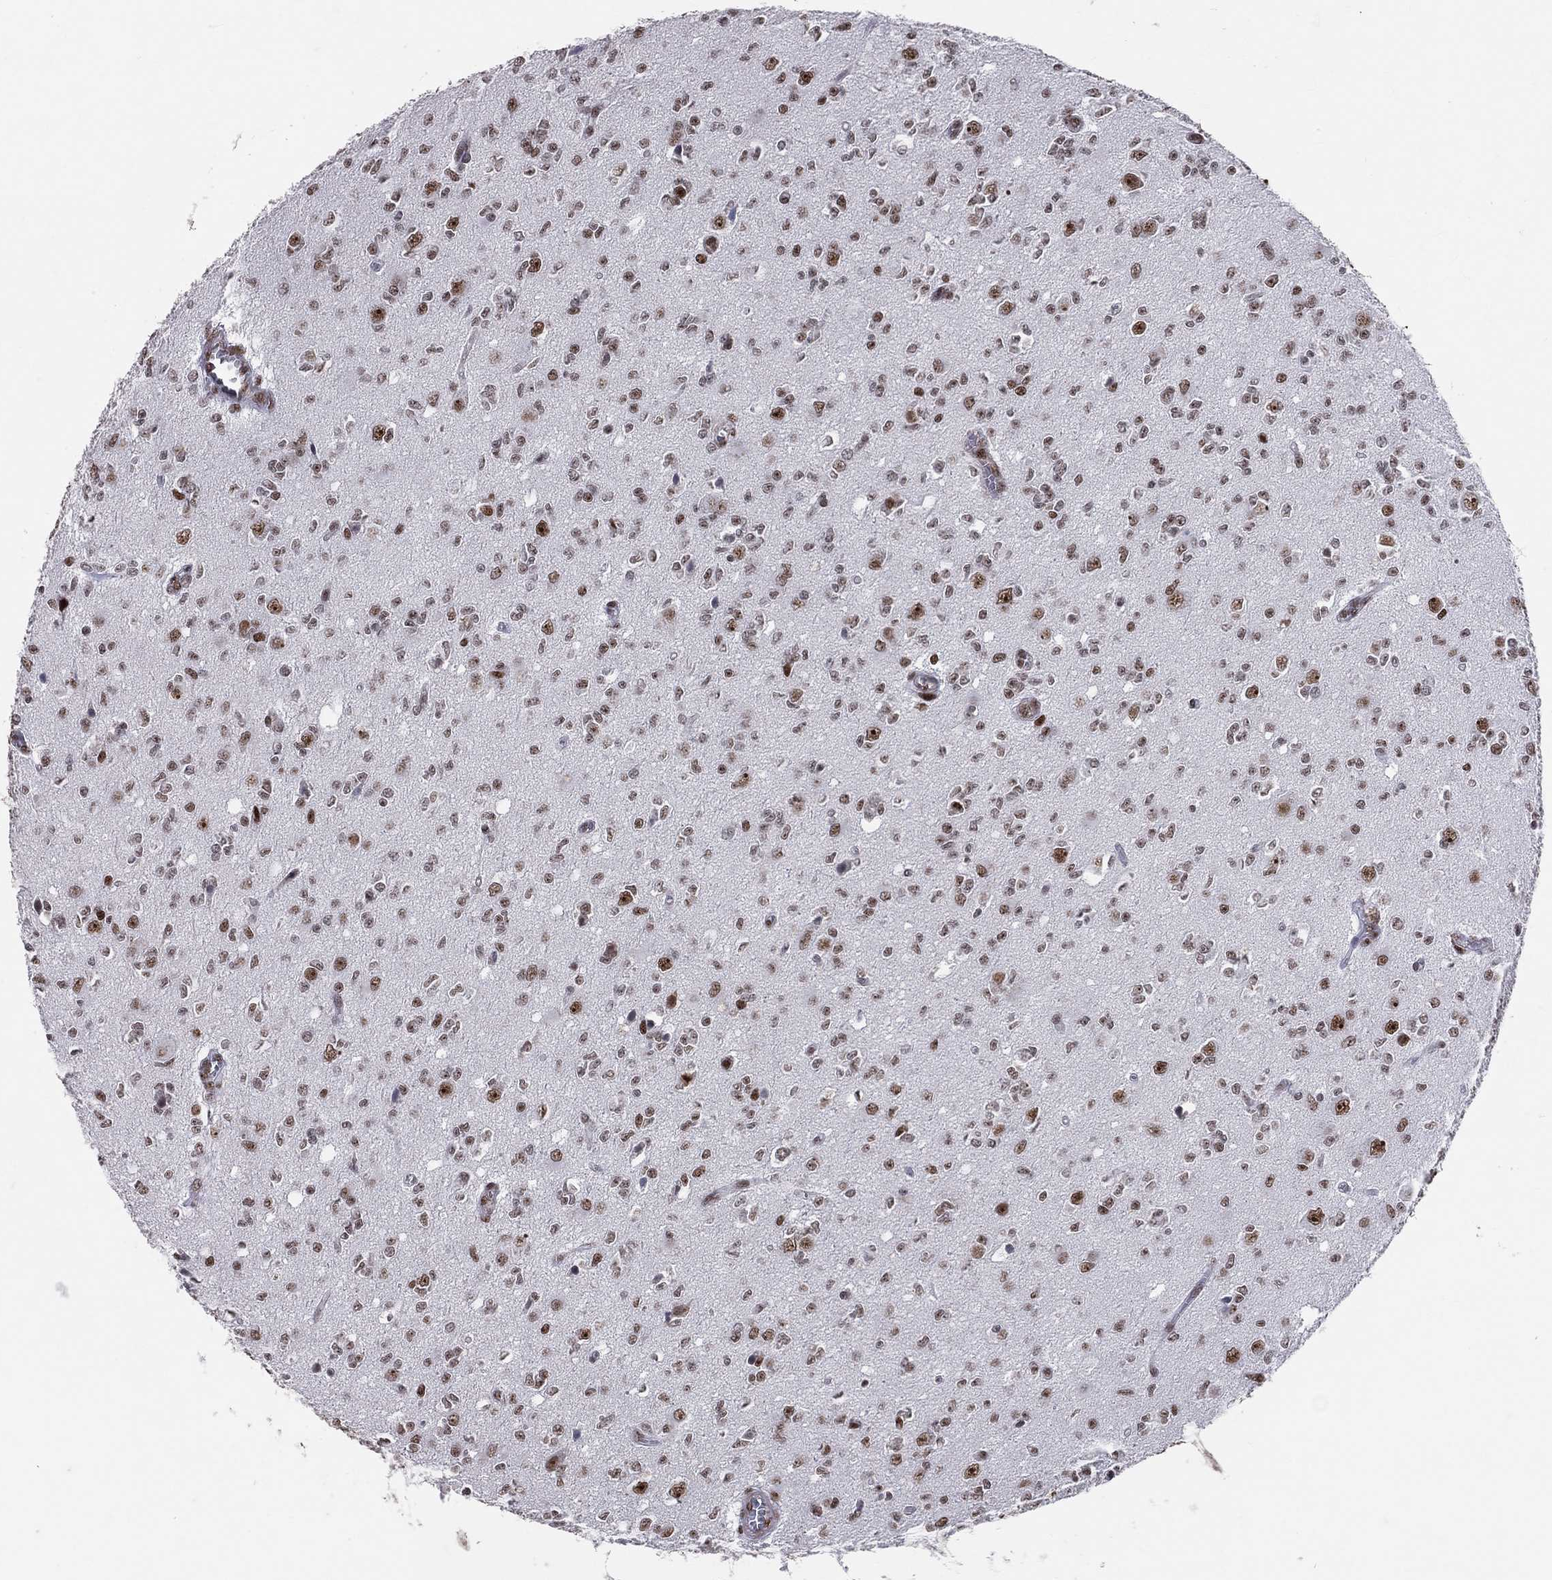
{"staining": {"intensity": "moderate", "quantity": "25%-75%", "location": "nuclear"}, "tissue": "glioma", "cell_type": "Tumor cells", "image_type": "cancer", "snomed": [{"axis": "morphology", "description": "Glioma, malignant, Low grade"}, {"axis": "topography", "description": "Brain"}], "caption": "Tumor cells show medium levels of moderate nuclear staining in about 25%-75% of cells in low-grade glioma (malignant).", "gene": "CDK7", "patient": {"sex": "female", "age": 45}}